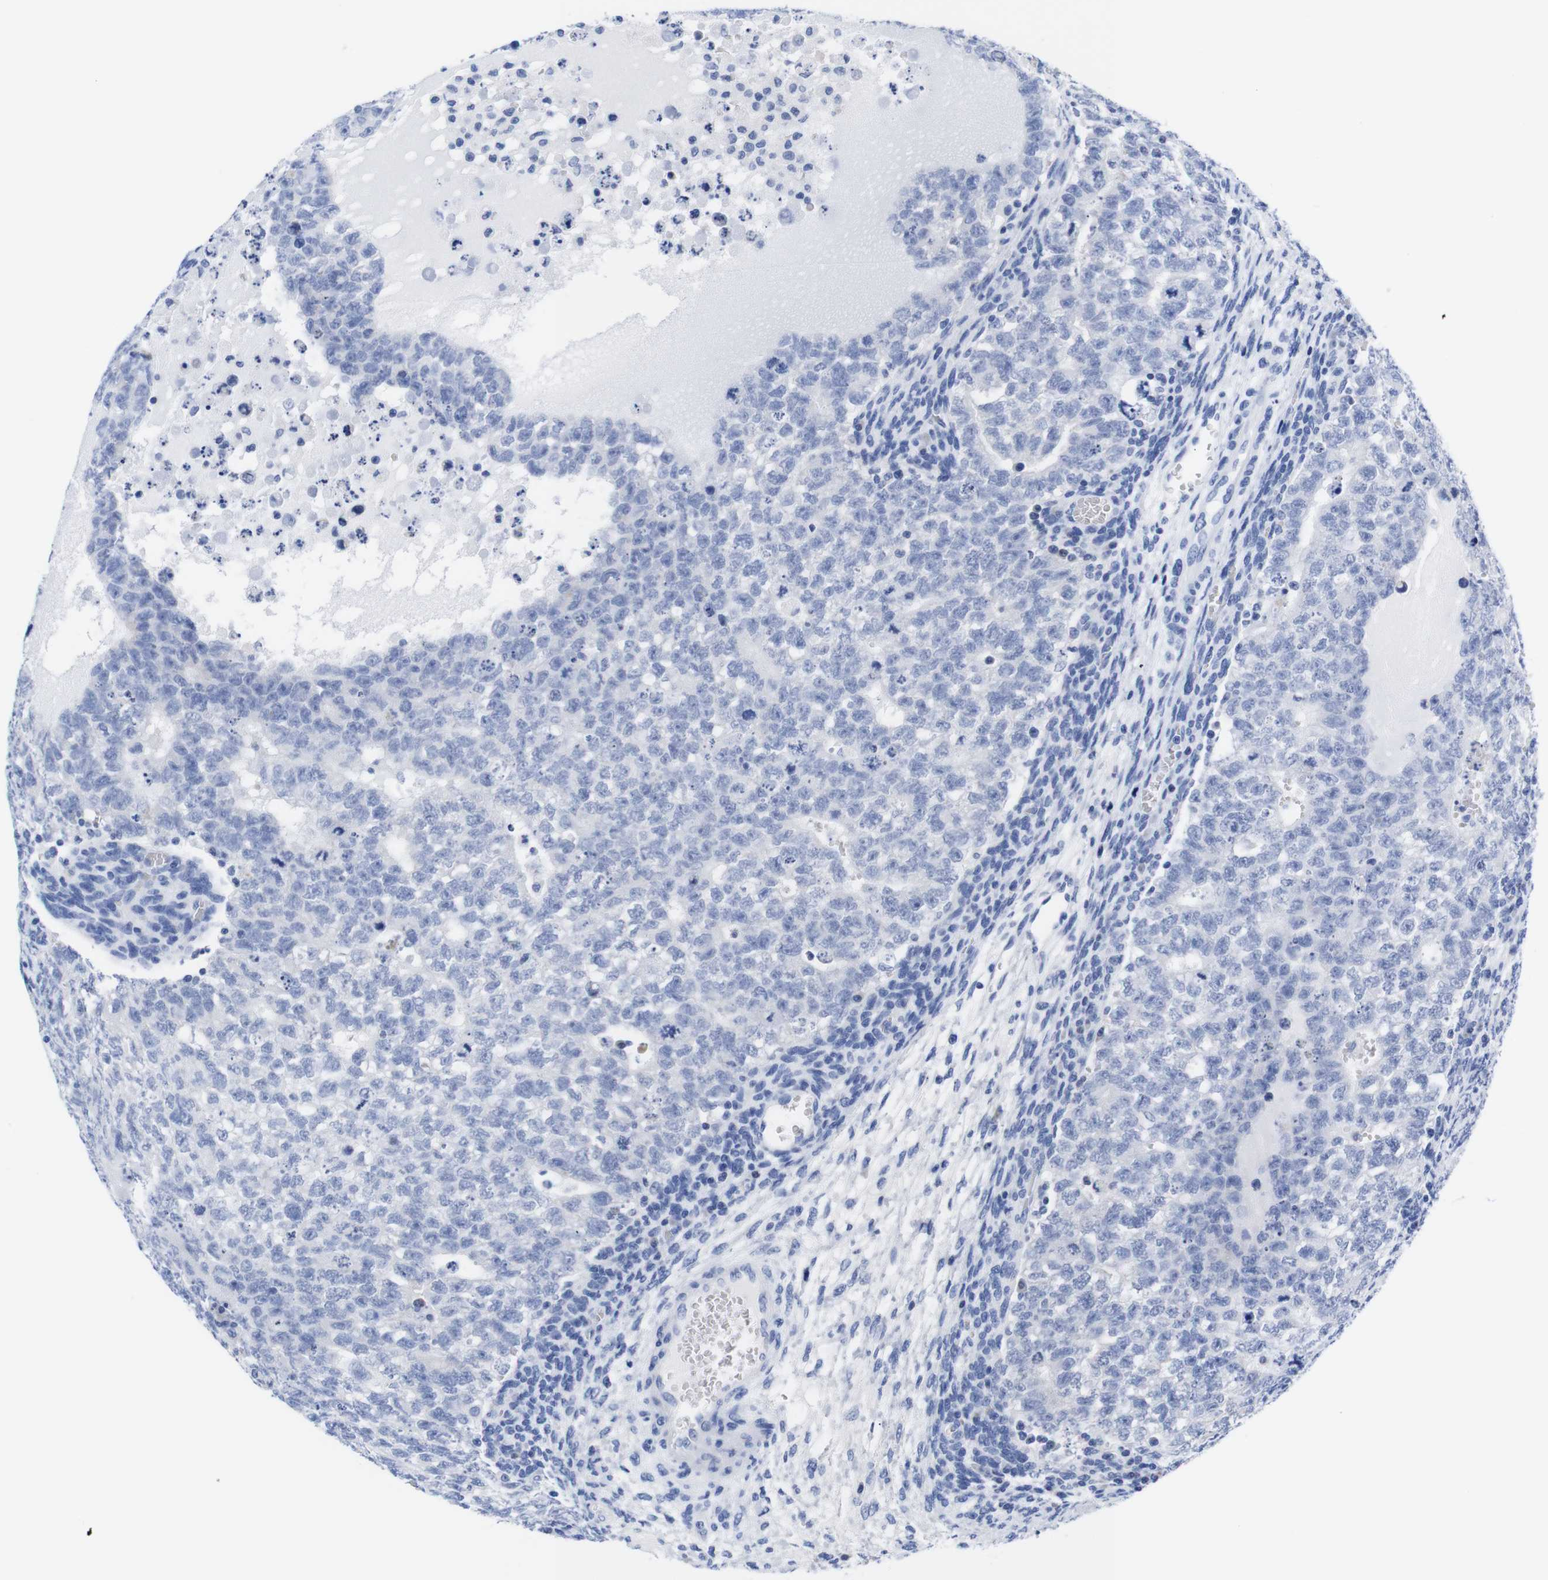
{"staining": {"intensity": "negative", "quantity": "none", "location": "none"}, "tissue": "testis cancer", "cell_type": "Tumor cells", "image_type": "cancer", "snomed": [{"axis": "morphology", "description": "Seminoma, NOS"}, {"axis": "morphology", "description": "Carcinoma, Embryonal, NOS"}, {"axis": "topography", "description": "Testis"}], "caption": "DAB (3,3'-diaminobenzidine) immunohistochemical staining of human embryonal carcinoma (testis) displays no significant expression in tumor cells.", "gene": "LRRC55", "patient": {"sex": "male", "age": 38}}